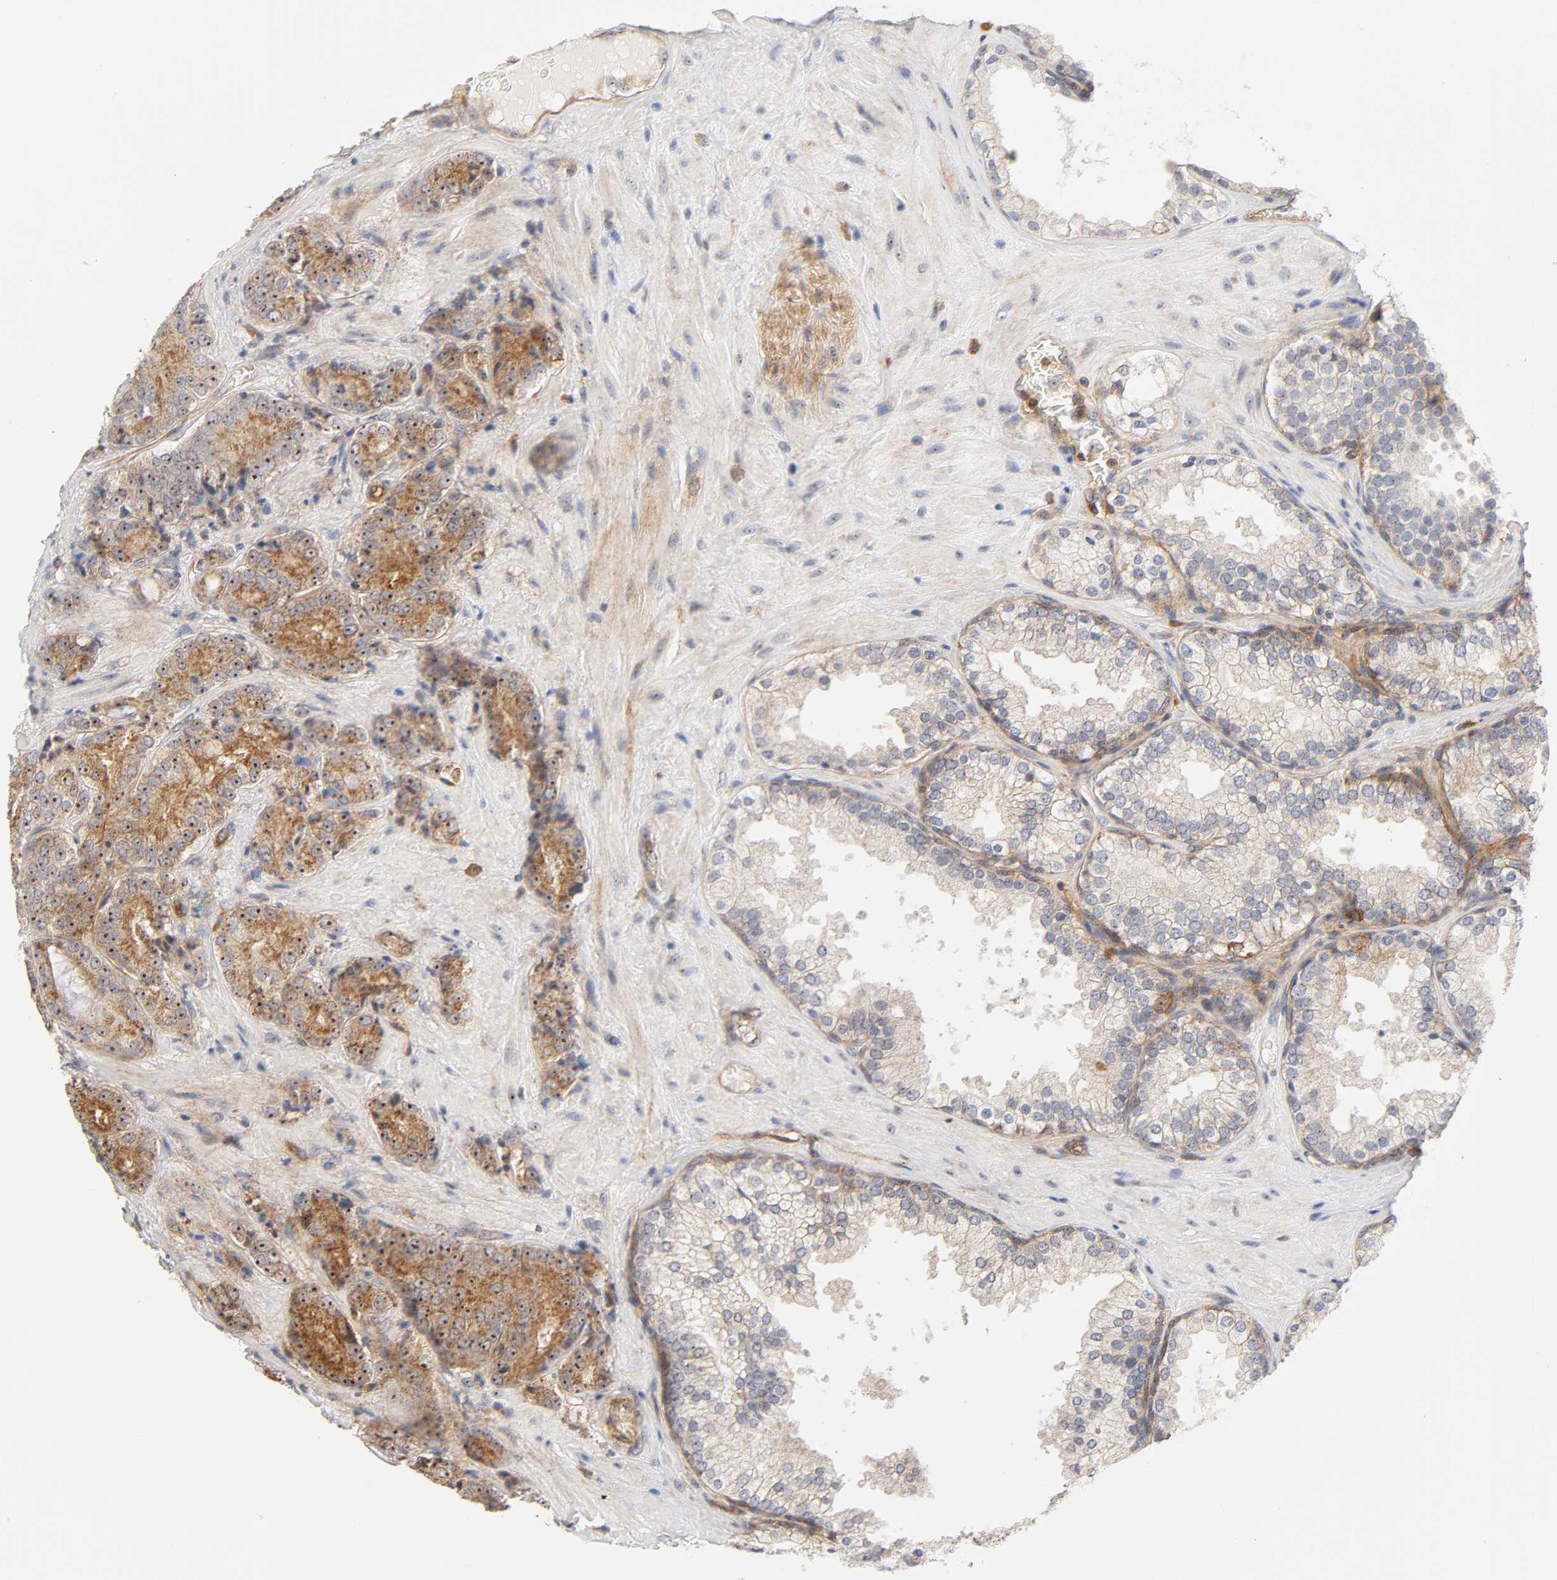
{"staining": {"intensity": "strong", "quantity": ">75%", "location": "cytoplasmic/membranous,nuclear"}, "tissue": "prostate cancer", "cell_type": "Tumor cells", "image_type": "cancer", "snomed": [{"axis": "morphology", "description": "Adenocarcinoma, High grade"}, {"axis": "topography", "description": "Prostate"}], "caption": "High-power microscopy captured an IHC micrograph of high-grade adenocarcinoma (prostate), revealing strong cytoplasmic/membranous and nuclear staining in approximately >75% of tumor cells.", "gene": "PLD1", "patient": {"sex": "male", "age": 70}}